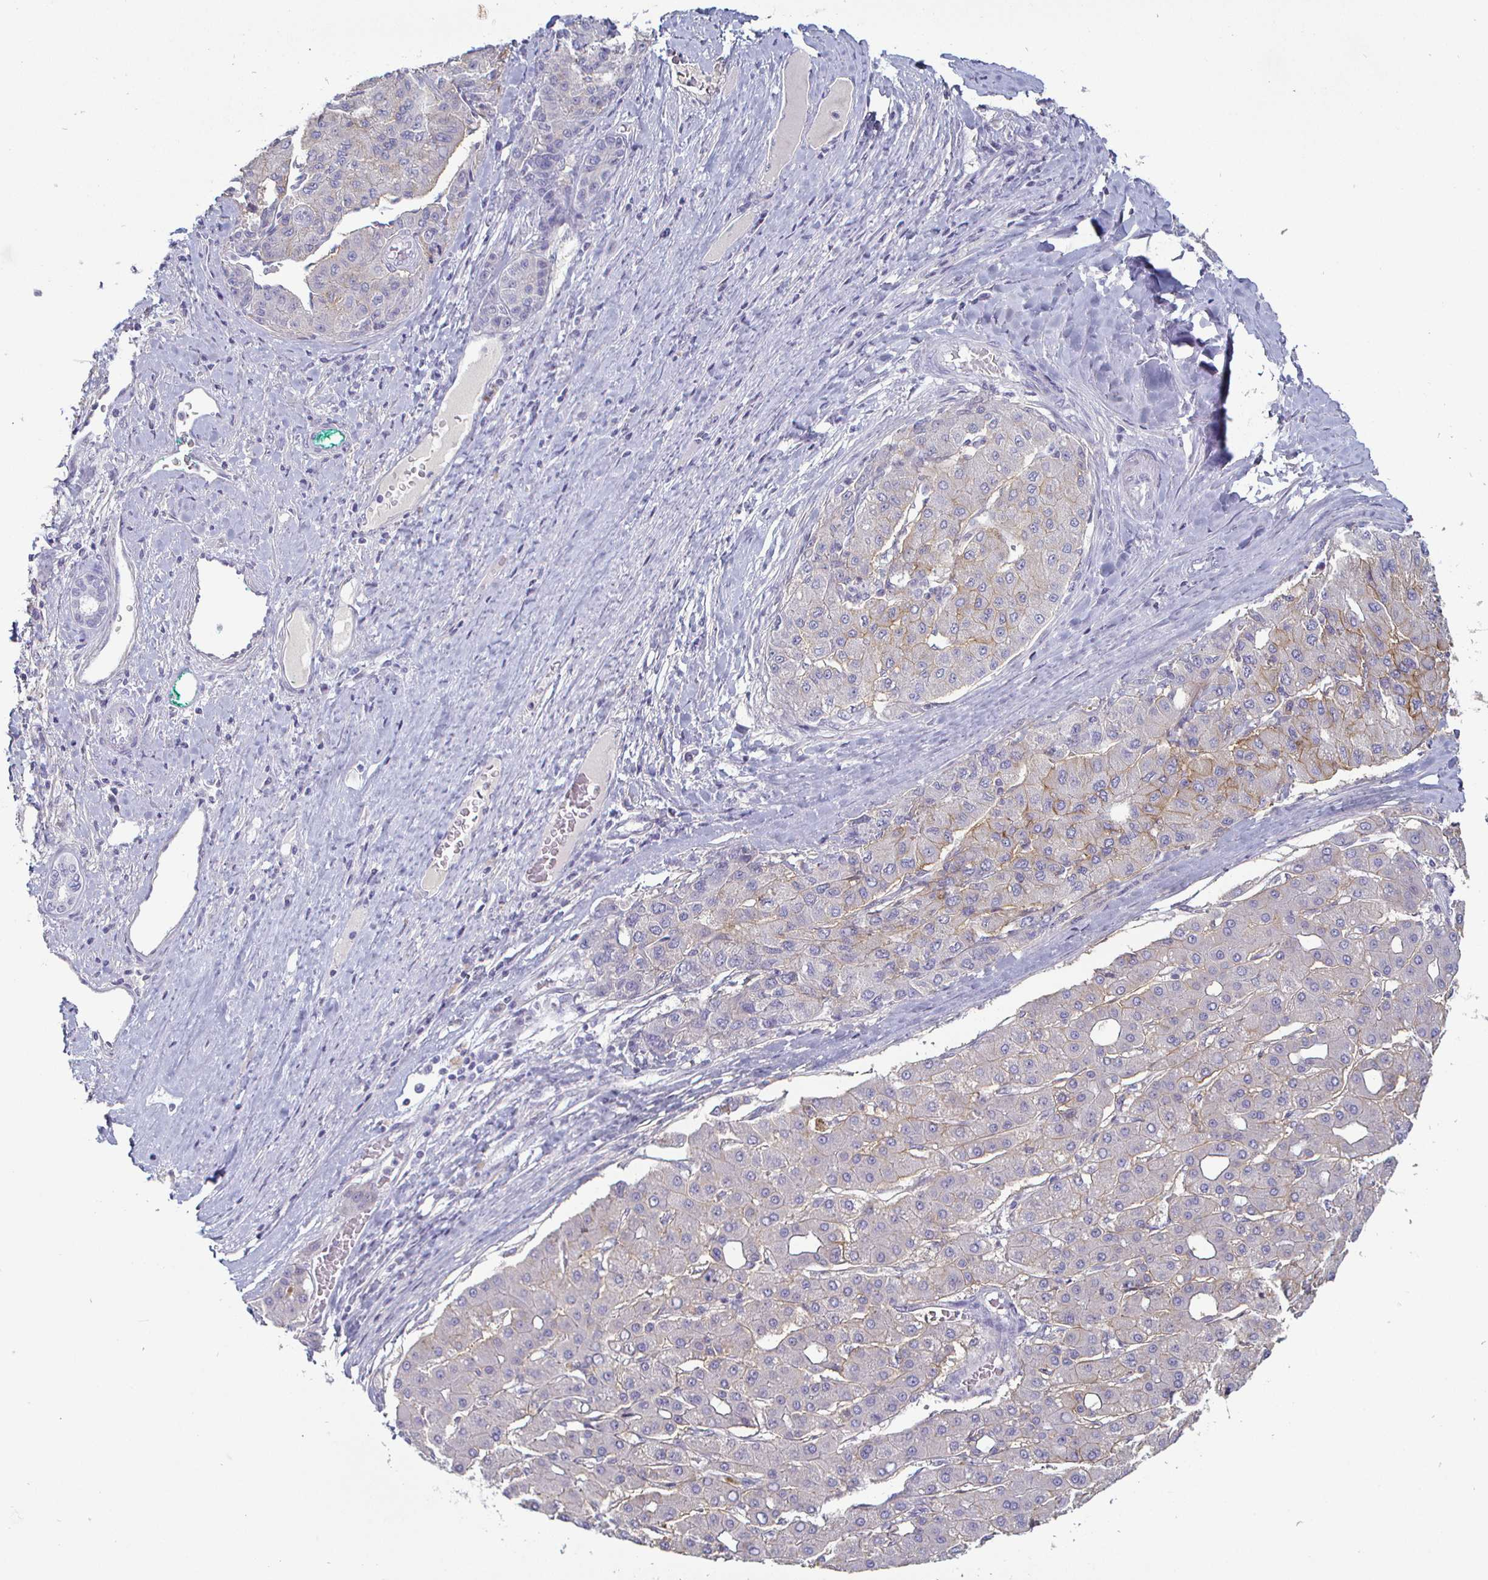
{"staining": {"intensity": "moderate", "quantity": "<25%", "location": "cytoplasmic/membranous"}, "tissue": "liver cancer", "cell_type": "Tumor cells", "image_type": "cancer", "snomed": [{"axis": "morphology", "description": "Carcinoma, Hepatocellular, NOS"}, {"axis": "topography", "description": "Liver"}], "caption": "There is low levels of moderate cytoplasmic/membranous staining in tumor cells of hepatocellular carcinoma (liver), as demonstrated by immunohistochemical staining (brown color).", "gene": "ENPP1", "patient": {"sex": "male", "age": 65}}